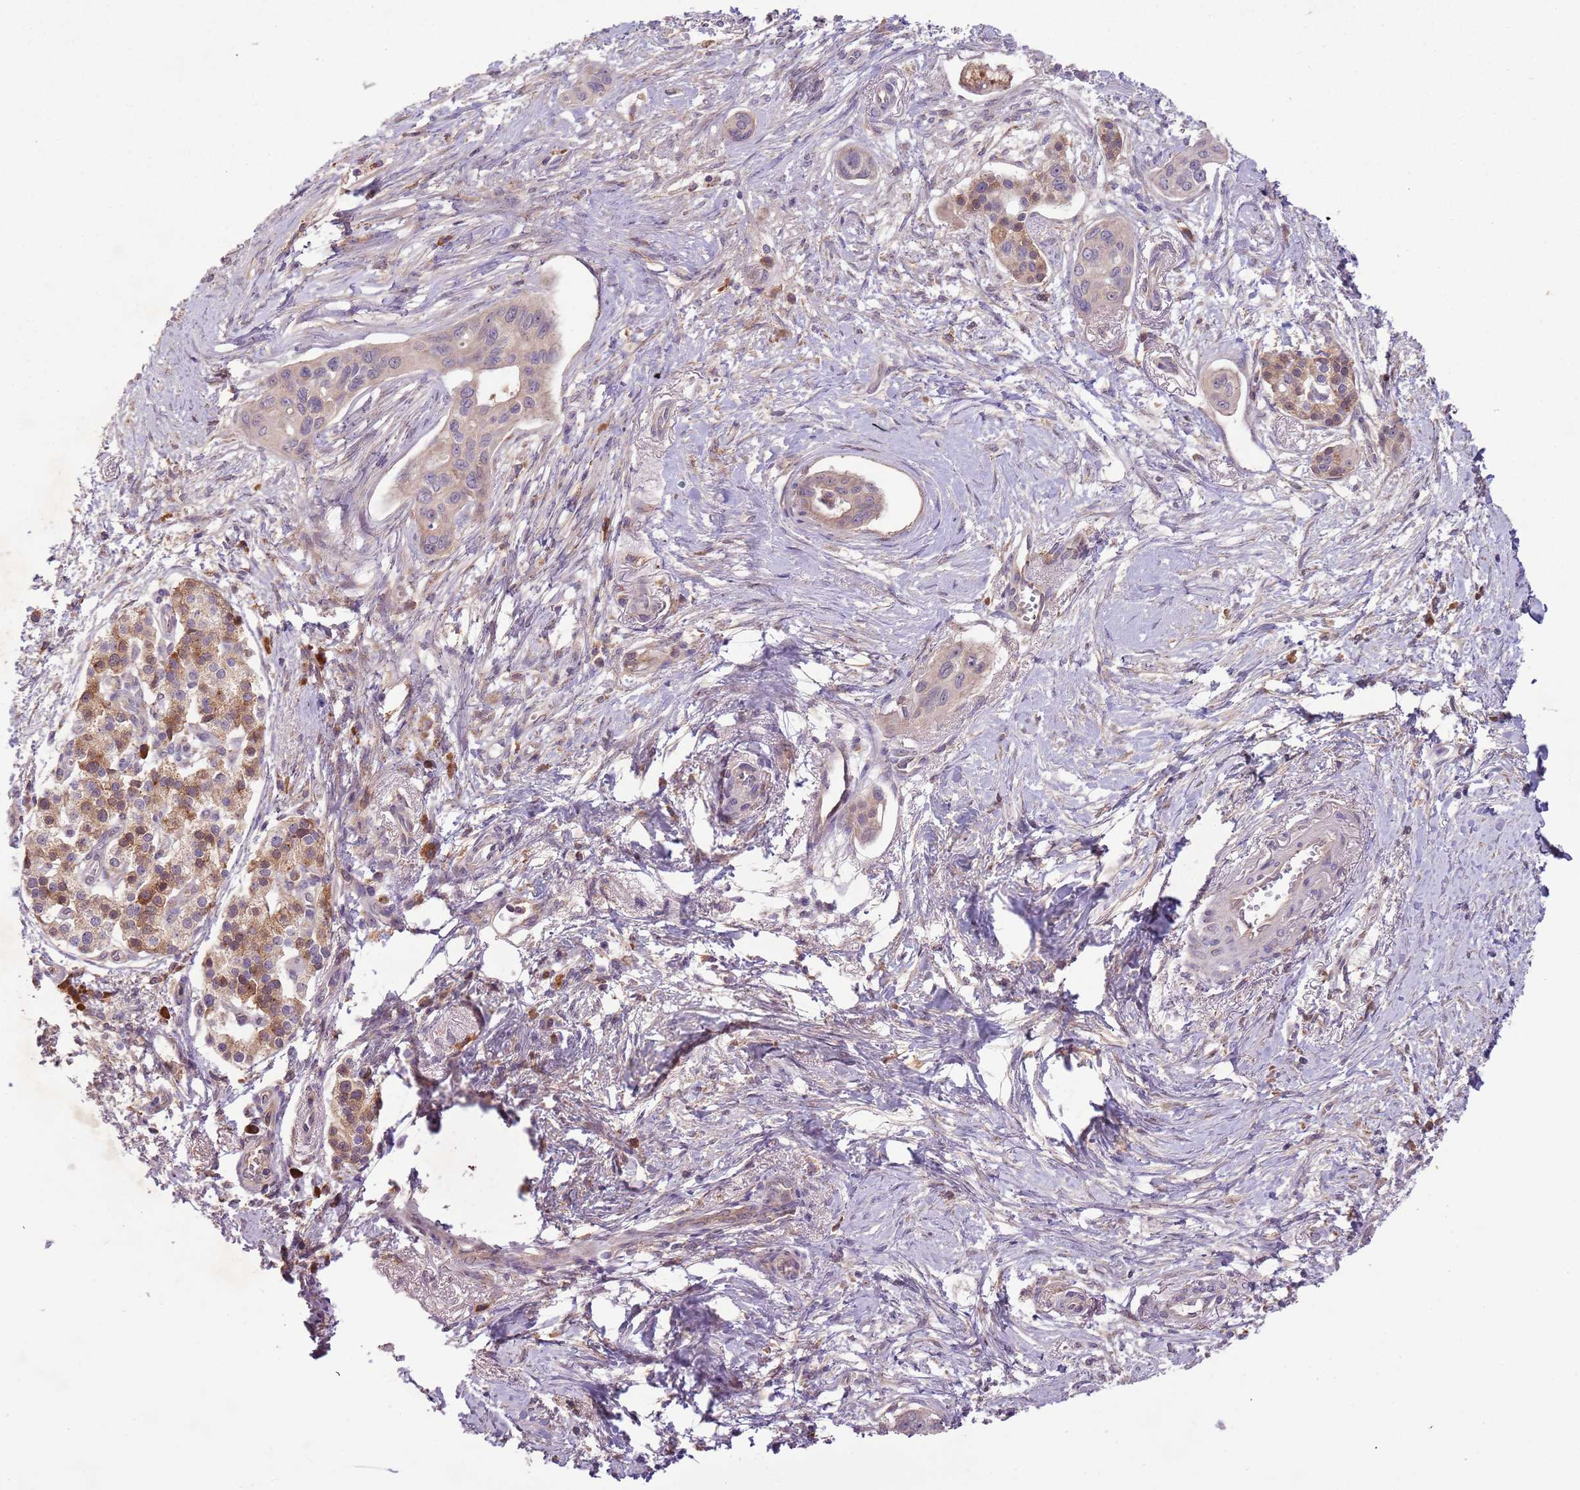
{"staining": {"intensity": "weak", "quantity": "<25%", "location": "cytoplasmic/membranous"}, "tissue": "pancreatic cancer", "cell_type": "Tumor cells", "image_type": "cancer", "snomed": [{"axis": "morphology", "description": "Adenocarcinoma, NOS"}, {"axis": "topography", "description": "Pancreas"}], "caption": "An IHC micrograph of pancreatic adenocarcinoma is shown. There is no staining in tumor cells of pancreatic adenocarcinoma.", "gene": "FECH", "patient": {"sex": "male", "age": 72}}